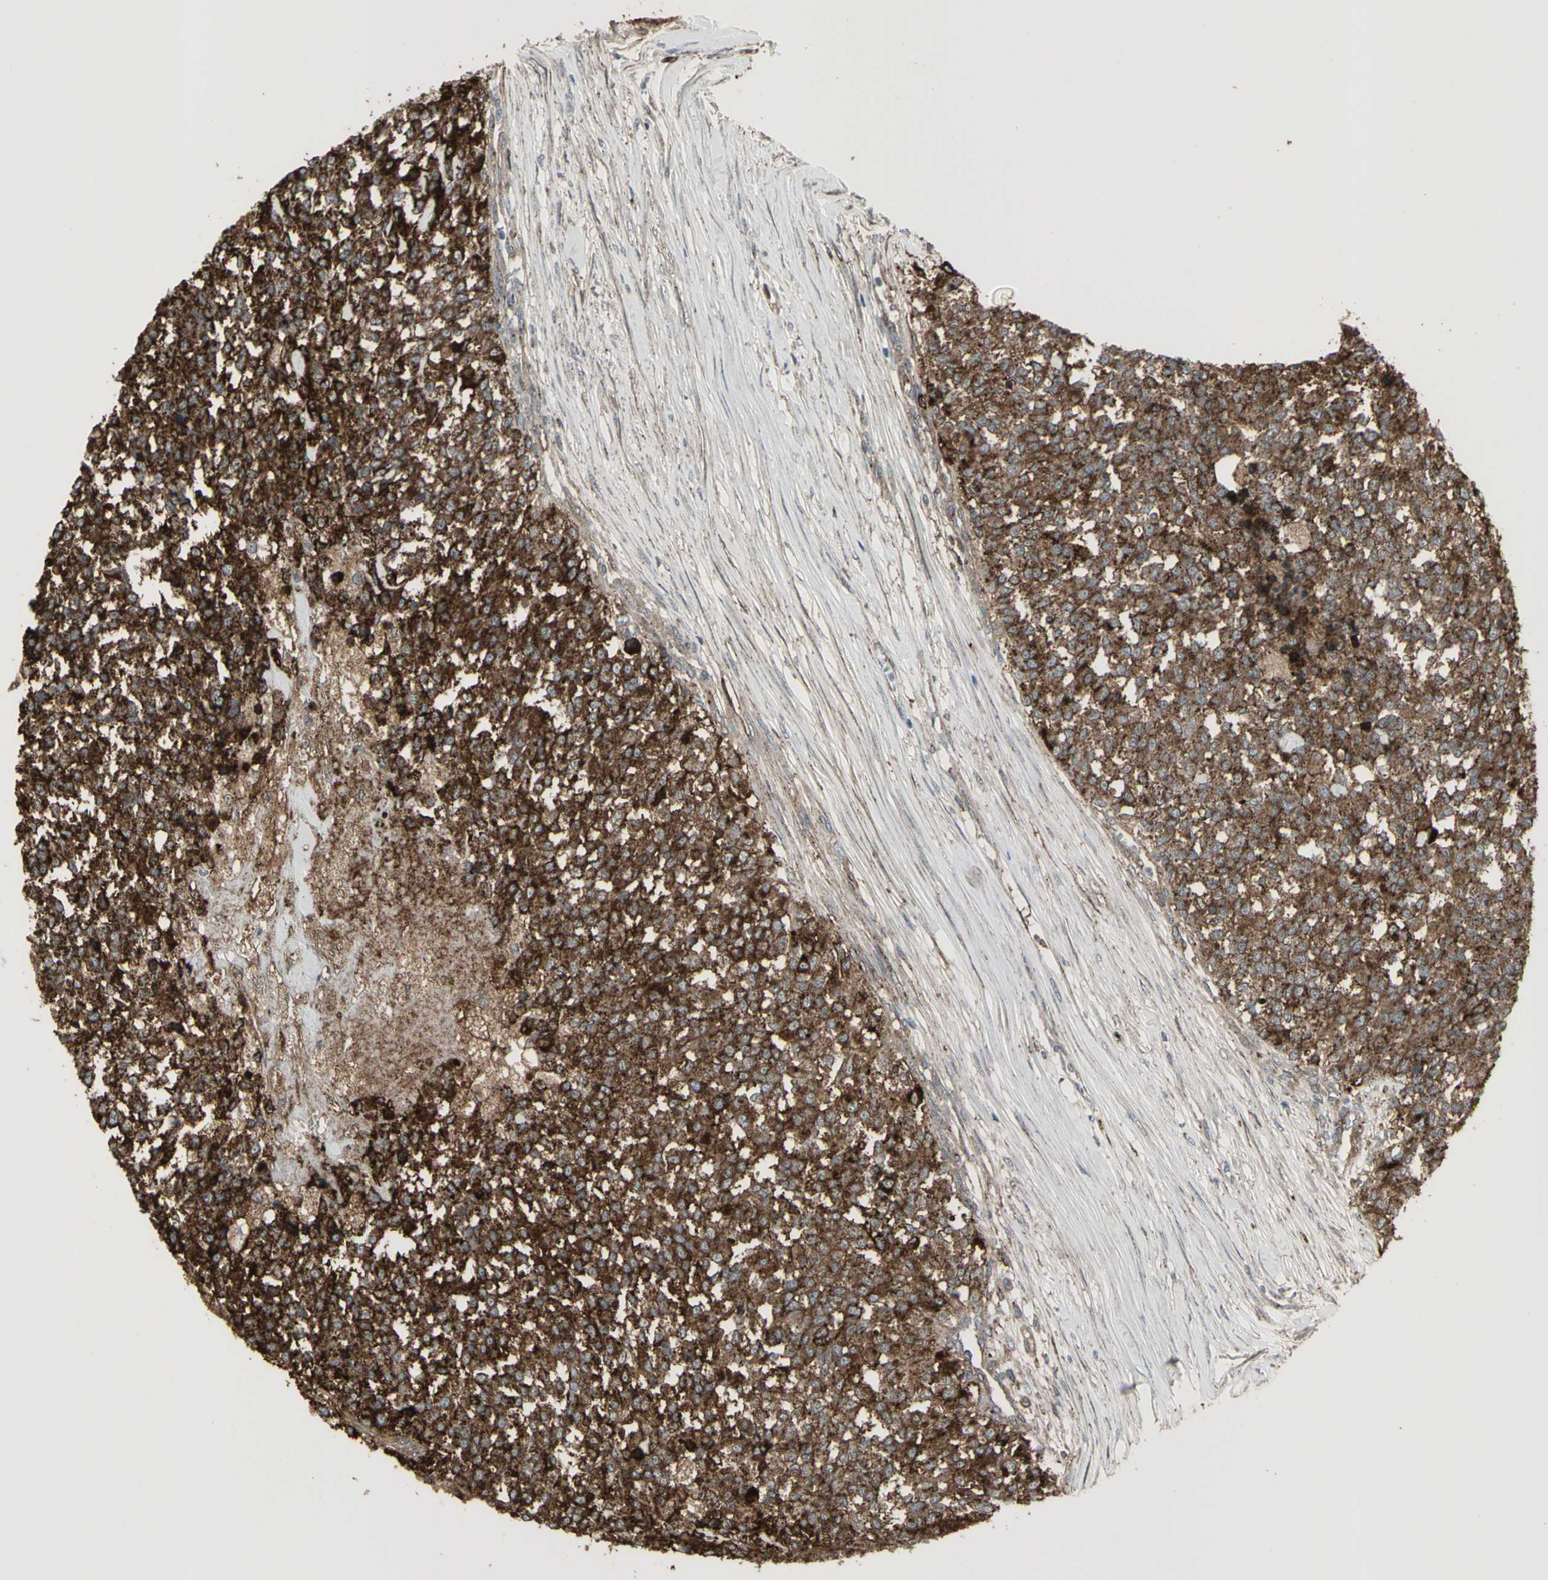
{"staining": {"intensity": "strong", "quantity": ">75%", "location": "cytoplasmic/membranous"}, "tissue": "testis cancer", "cell_type": "Tumor cells", "image_type": "cancer", "snomed": [{"axis": "morphology", "description": "Seminoma, NOS"}, {"axis": "topography", "description": "Testis"}], "caption": "A micrograph of testis seminoma stained for a protein exhibits strong cytoplasmic/membranous brown staining in tumor cells. (Stains: DAB in brown, nuclei in blue, Microscopy: brightfield microscopy at high magnification).", "gene": "SMO", "patient": {"sex": "male", "age": 59}}